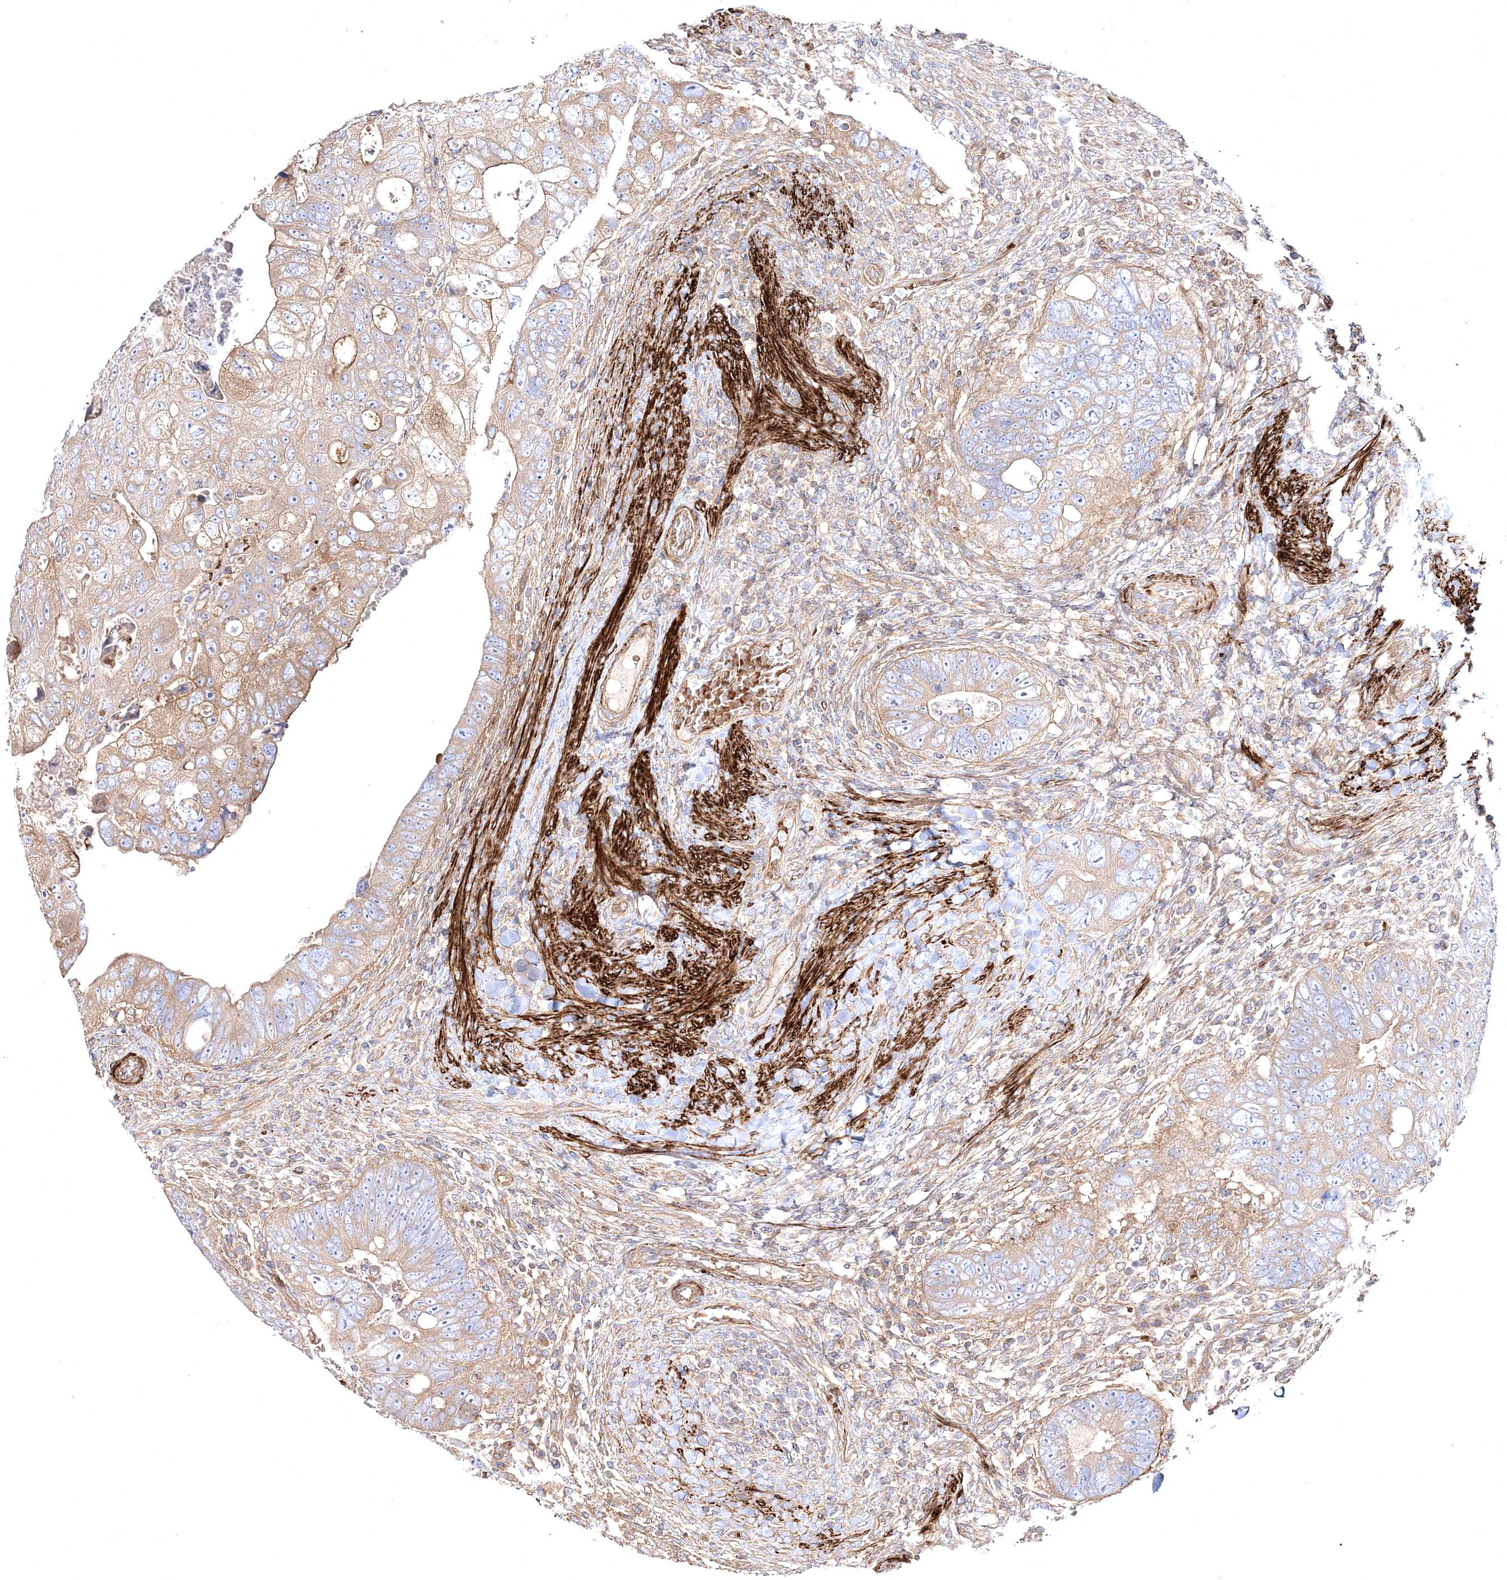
{"staining": {"intensity": "weak", "quantity": ">75%", "location": "cytoplasmic/membranous"}, "tissue": "colorectal cancer", "cell_type": "Tumor cells", "image_type": "cancer", "snomed": [{"axis": "morphology", "description": "Adenocarcinoma, NOS"}, {"axis": "topography", "description": "Rectum"}], "caption": "A photomicrograph showing weak cytoplasmic/membranous expression in approximately >75% of tumor cells in colorectal adenocarcinoma, as visualized by brown immunohistochemical staining.", "gene": "ZSWIM6", "patient": {"sex": "male", "age": 59}}